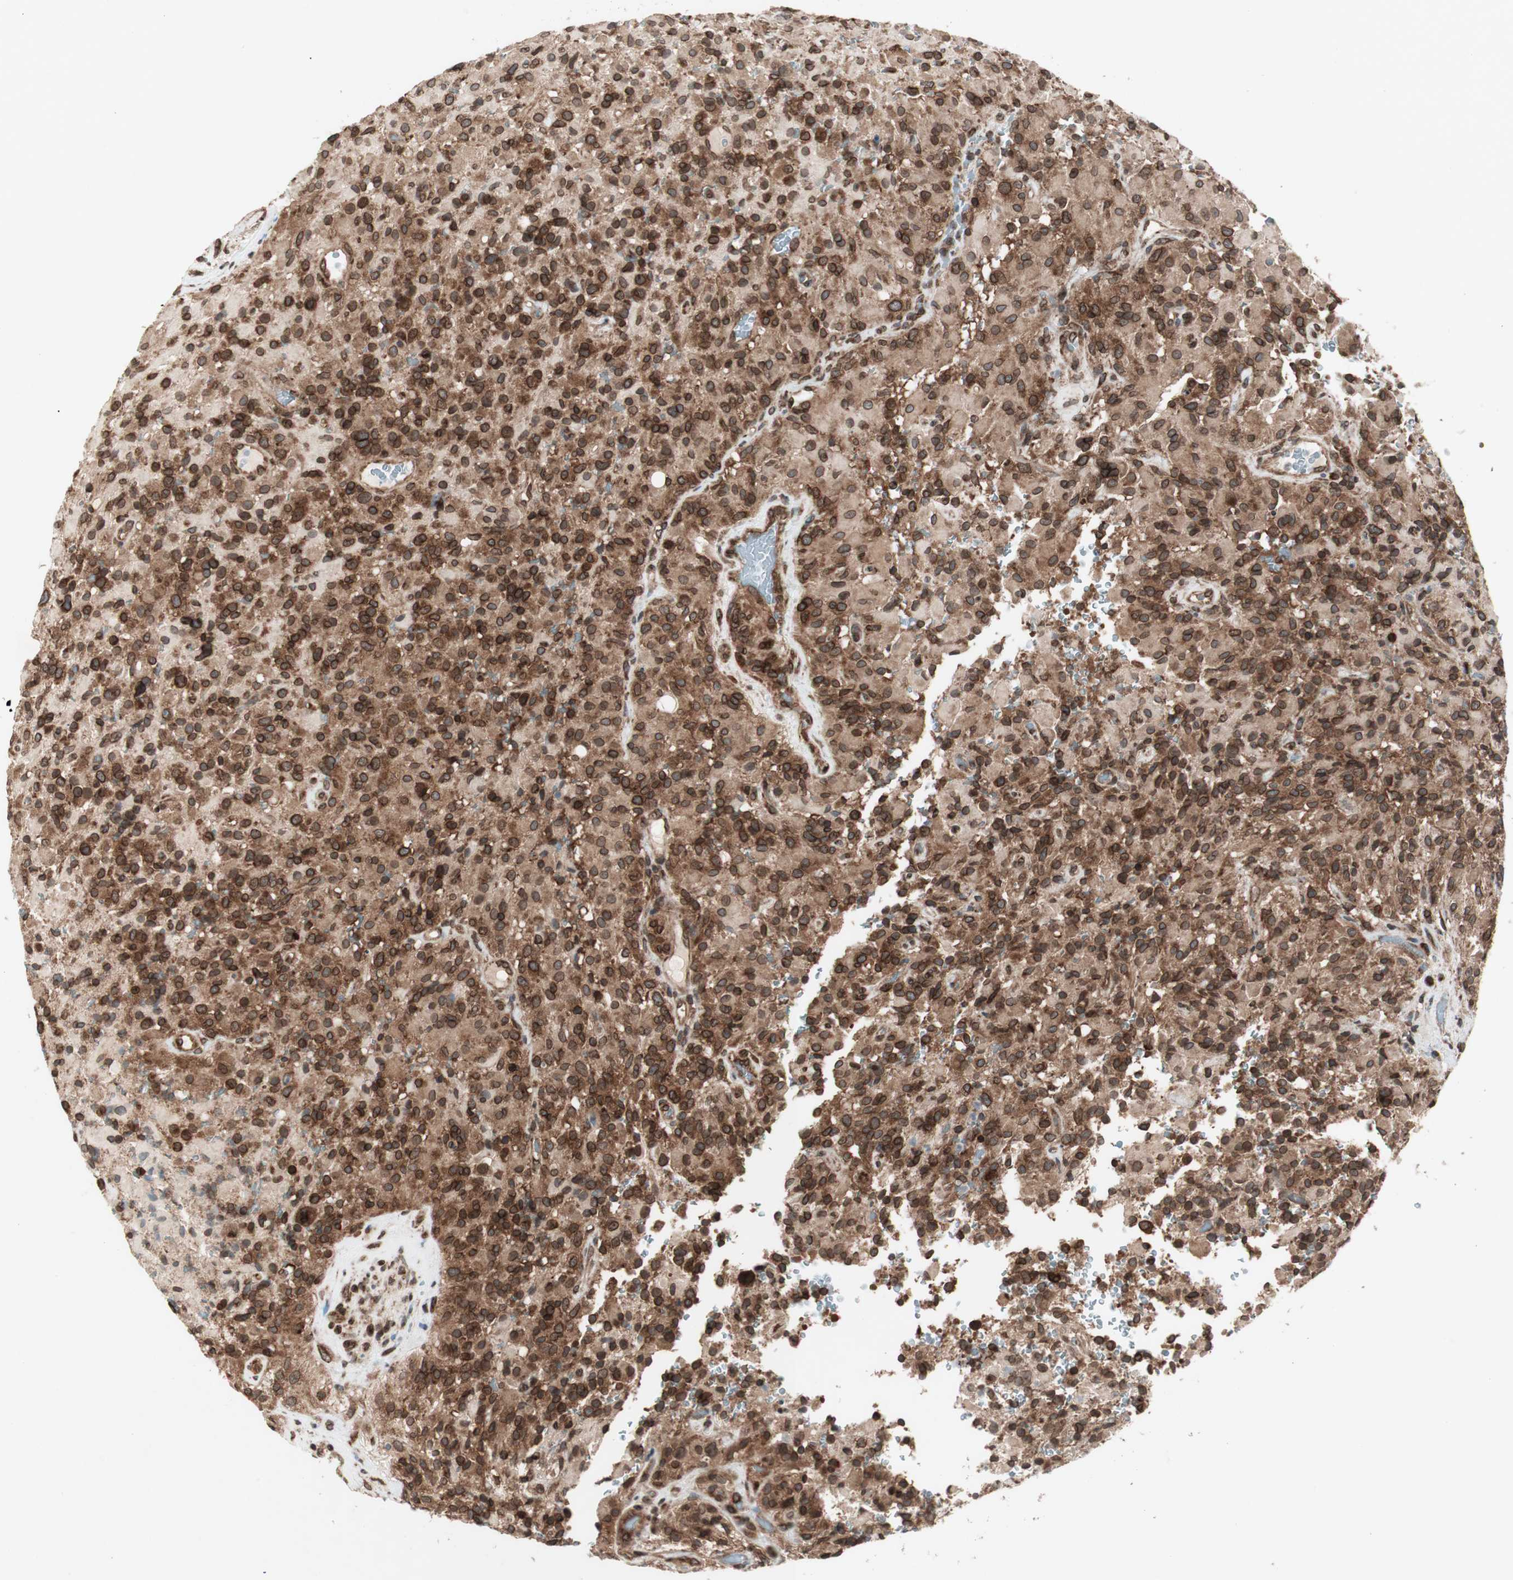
{"staining": {"intensity": "strong", "quantity": ">75%", "location": "cytoplasmic/membranous,nuclear"}, "tissue": "glioma", "cell_type": "Tumor cells", "image_type": "cancer", "snomed": [{"axis": "morphology", "description": "Glioma, malignant, High grade"}, {"axis": "topography", "description": "Brain"}], "caption": "Immunohistochemistry (IHC) of human malignant glioma (high-grade) demonstrates high levels of strong cytoplasmic/membranous and nuclear positivity in approximately >75% of tumor cells.", "gene": "NUP62", "patient": {"sex": "male", "age": 71}}